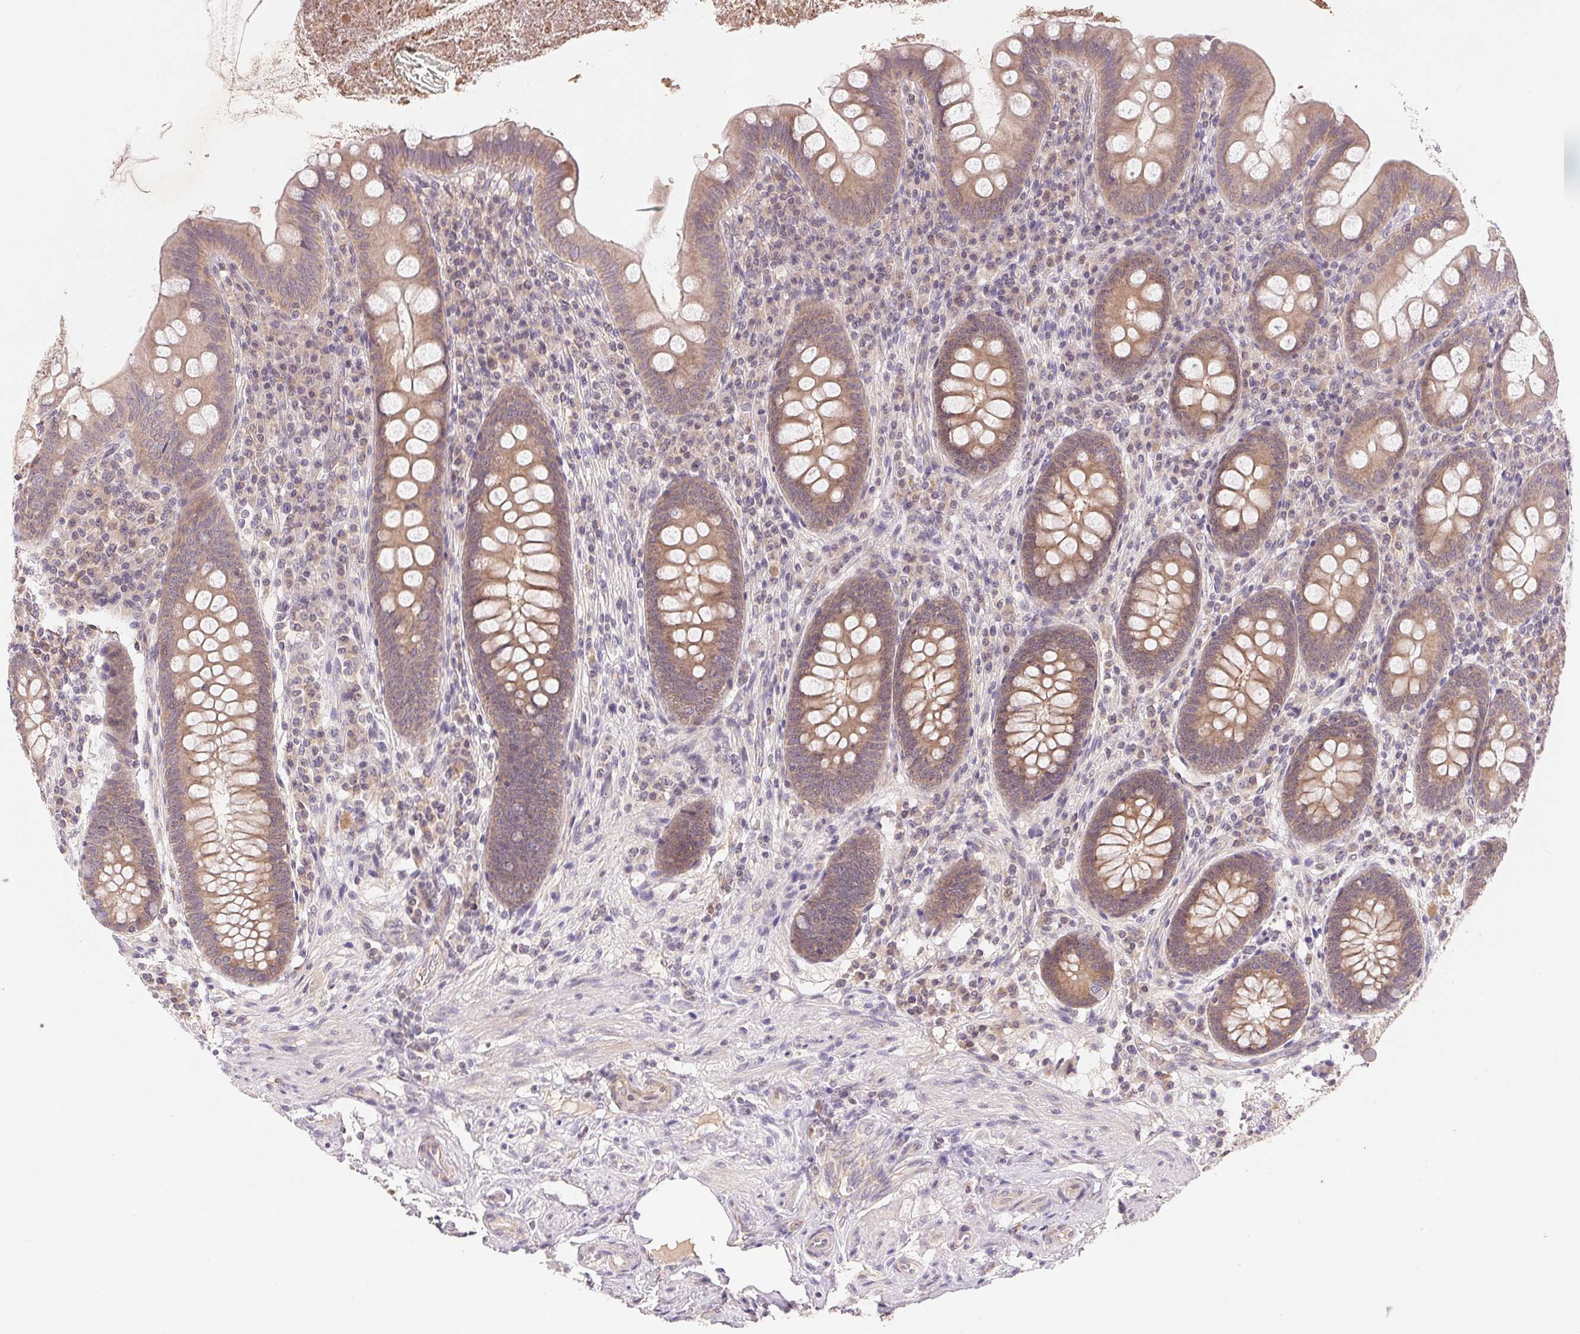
{"staining": {"intensity": "moderate", "quantity": ">75%", "location": "cytoplasmic/membranous"}, "tissue": "appendix", "cell_type": "Glandular cells", "image_type": "normal", "snomed": [{"axis": "morphology", "description": "Normal tissue, NOS"}, {"axis": "topography", "description": "Appendix"}], "caption": "Unremarkable appendix demonstrates moderate cytoplasmic/membranous positivity in approximately >75% of glandular cells, visualized by immunohistochemistry.", "gene": "BNIP5", "patient": {"sex": "male", "age": 71}}